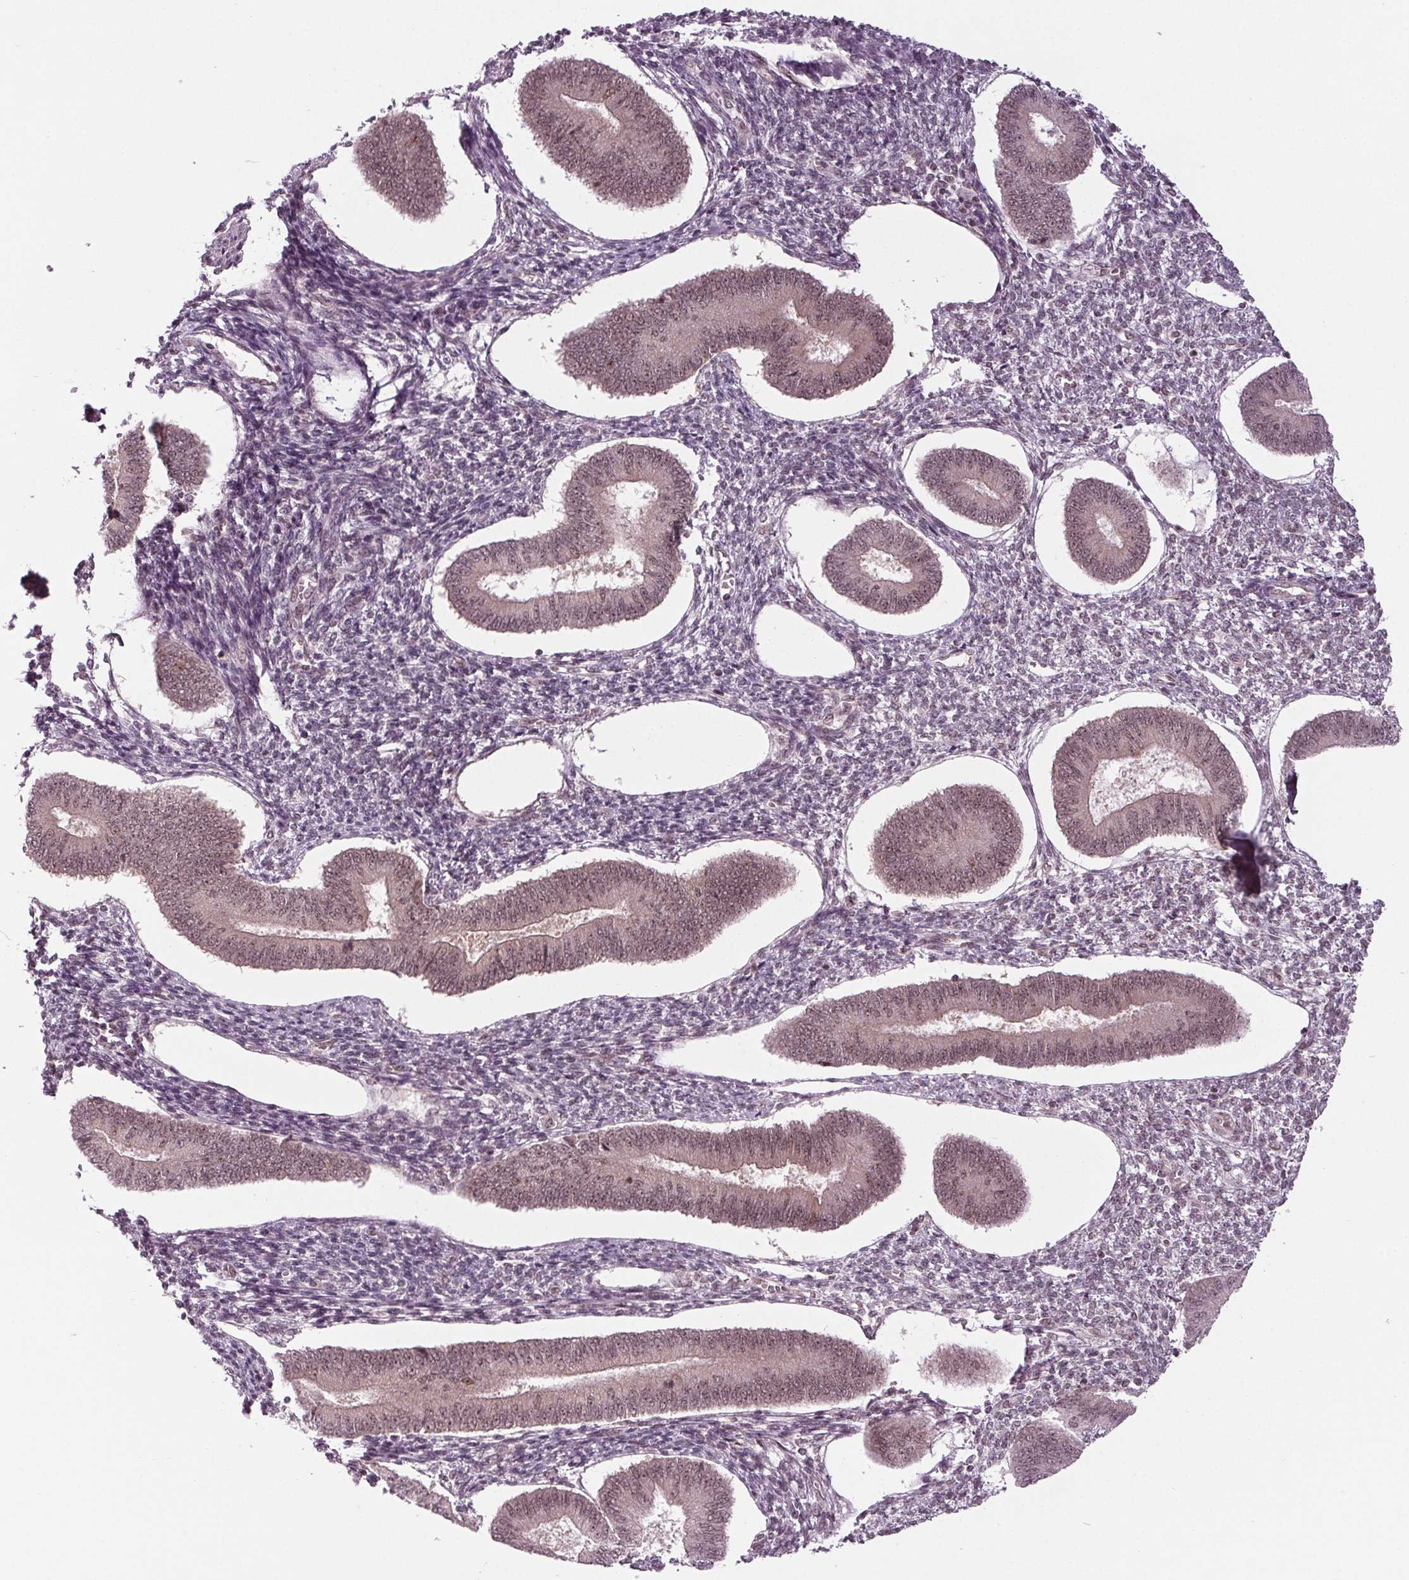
{"staining": {"intensity": "negative", "quantity": "none", "location": "none"}, "tissue": "endometrium", "cell_type": "Cells in endometrial stroma", "image_type": "normal", "snomed": [{"axis": "morphology", "description": "Normal tissue, NOS"}, {"axis": "topography", "description": "Endometrium"}], "caption": "IHC photomicrograph of normal human endometrium stained for a protein (brown), which shows no staining in cells in endometrial stroma.", "gene": "DDX41", "patient": {"sex": "female", "age": 42}}